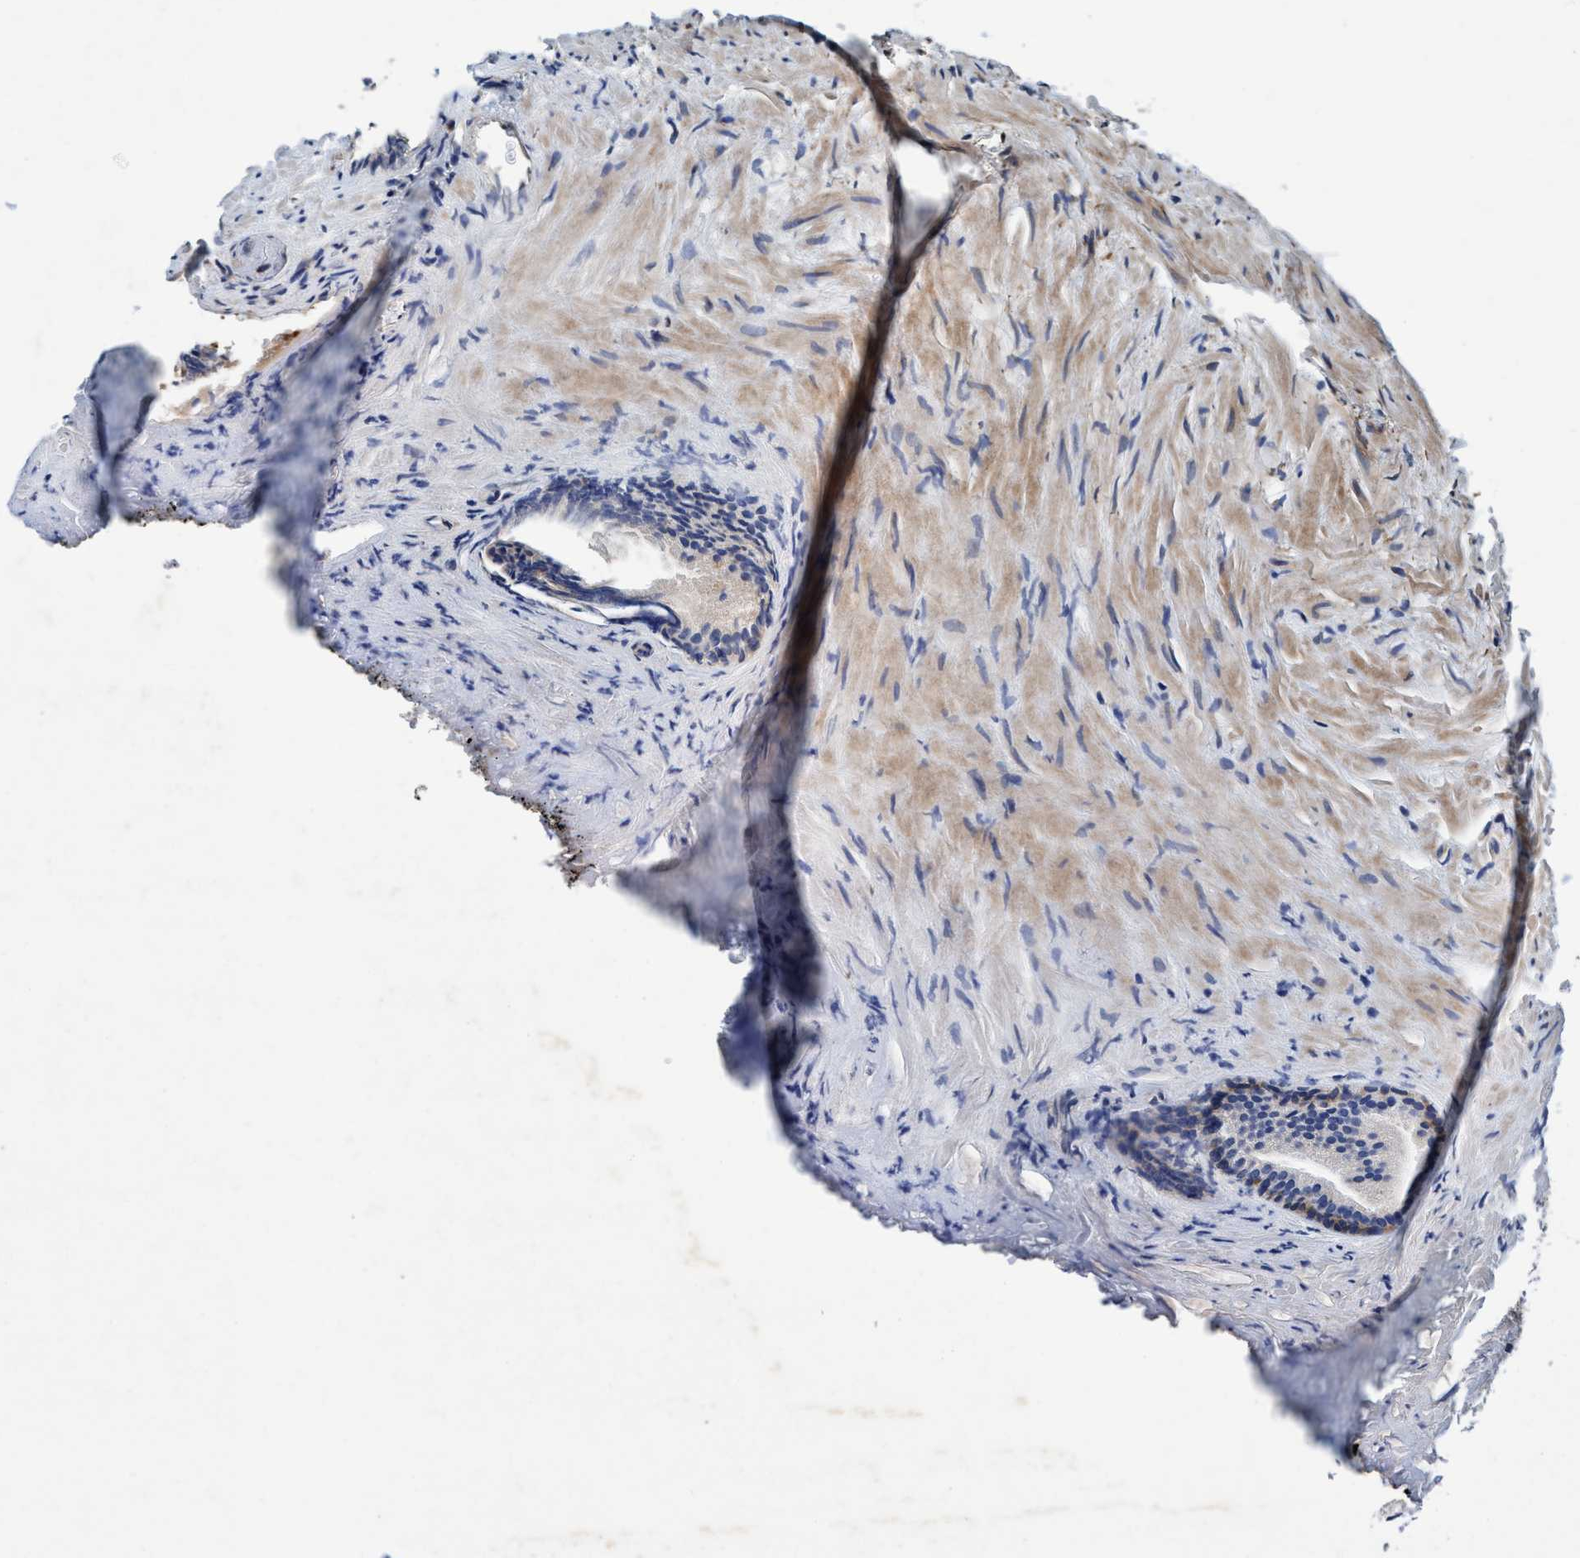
{"staining": {"intensity": "weak", "quantity": "25%-75%", "location": "cytoplasmic/membranous"}, "tissue": "prostate", "cell_type": "Glandular cells", "image_type": "normal", "snomed": [{"axis": "morphology", "description": "Normal tissue, NOS"}, {"axis": "topography", "description": "Prostate"}], "caption": "IHC photomicrograph of benign prostate stained for a protein (brown), which displays low levels of weak cytoplasmic/membranous expression in about 25%-75% of glandular cells.", "gene": "ENDOG", "patient": {"sex": "male", "age": 76}}